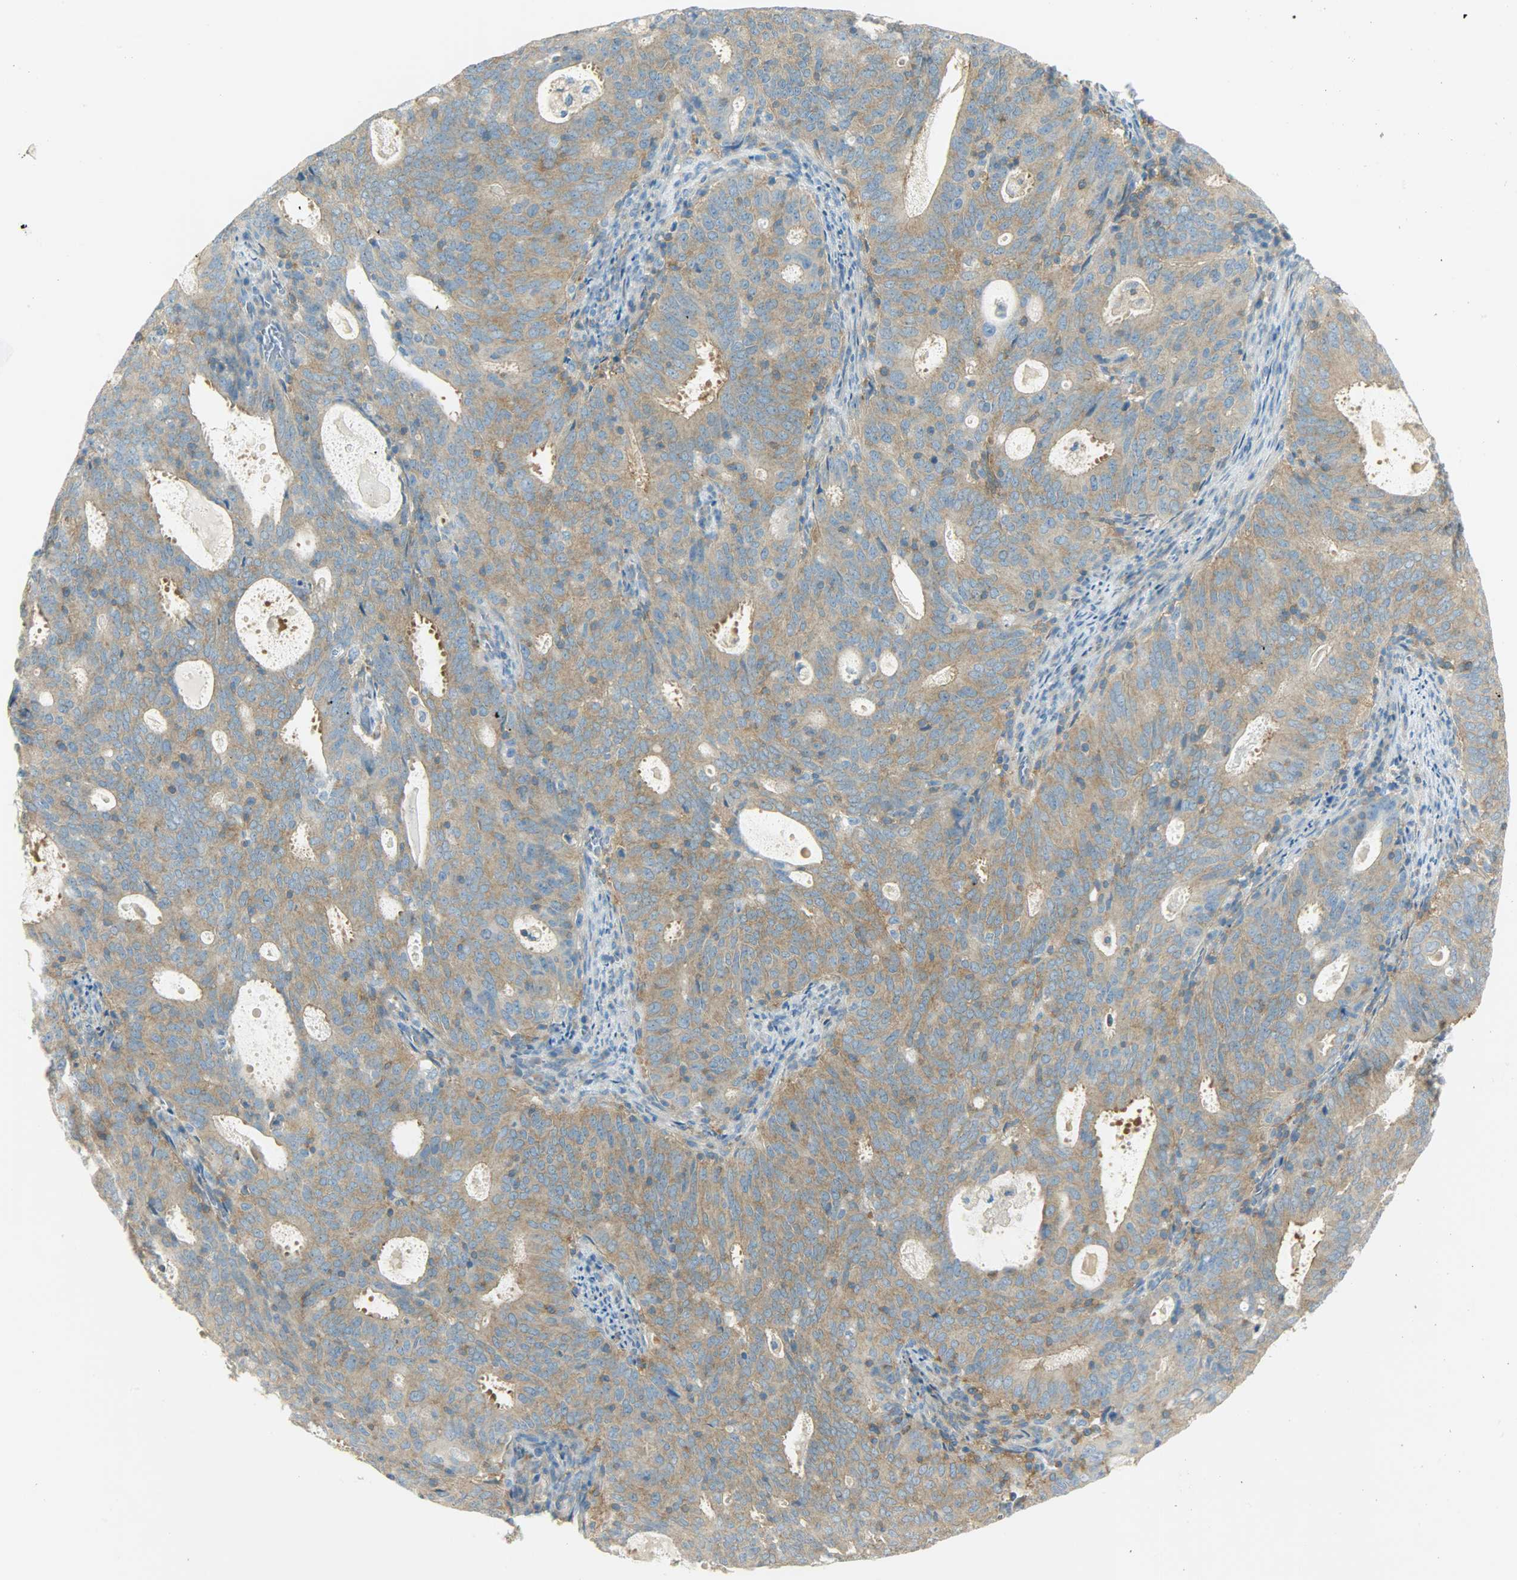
{"staining": {"intensity": "moderate", "quantity": ">75%", "location": "cytoplasmic/membranous"}, "tissue": "cervical cancer", "cell_type": "Tumor cells", "image_type": "cancer", "snomed": [{"axis": "morphology", "description": "Adenocarcinoma, NOS"}, {"axis": "topography", "description": "Cervix"}], "caption": "A medium amount of moderate cytoplasmic/membranous positivity is appreciated in about >75% of tumor cells in cervical cancer (adenocarcinoma) tissue.", "gene": "TSC22D2", "patient": {"sex": "female", "age": 44}}